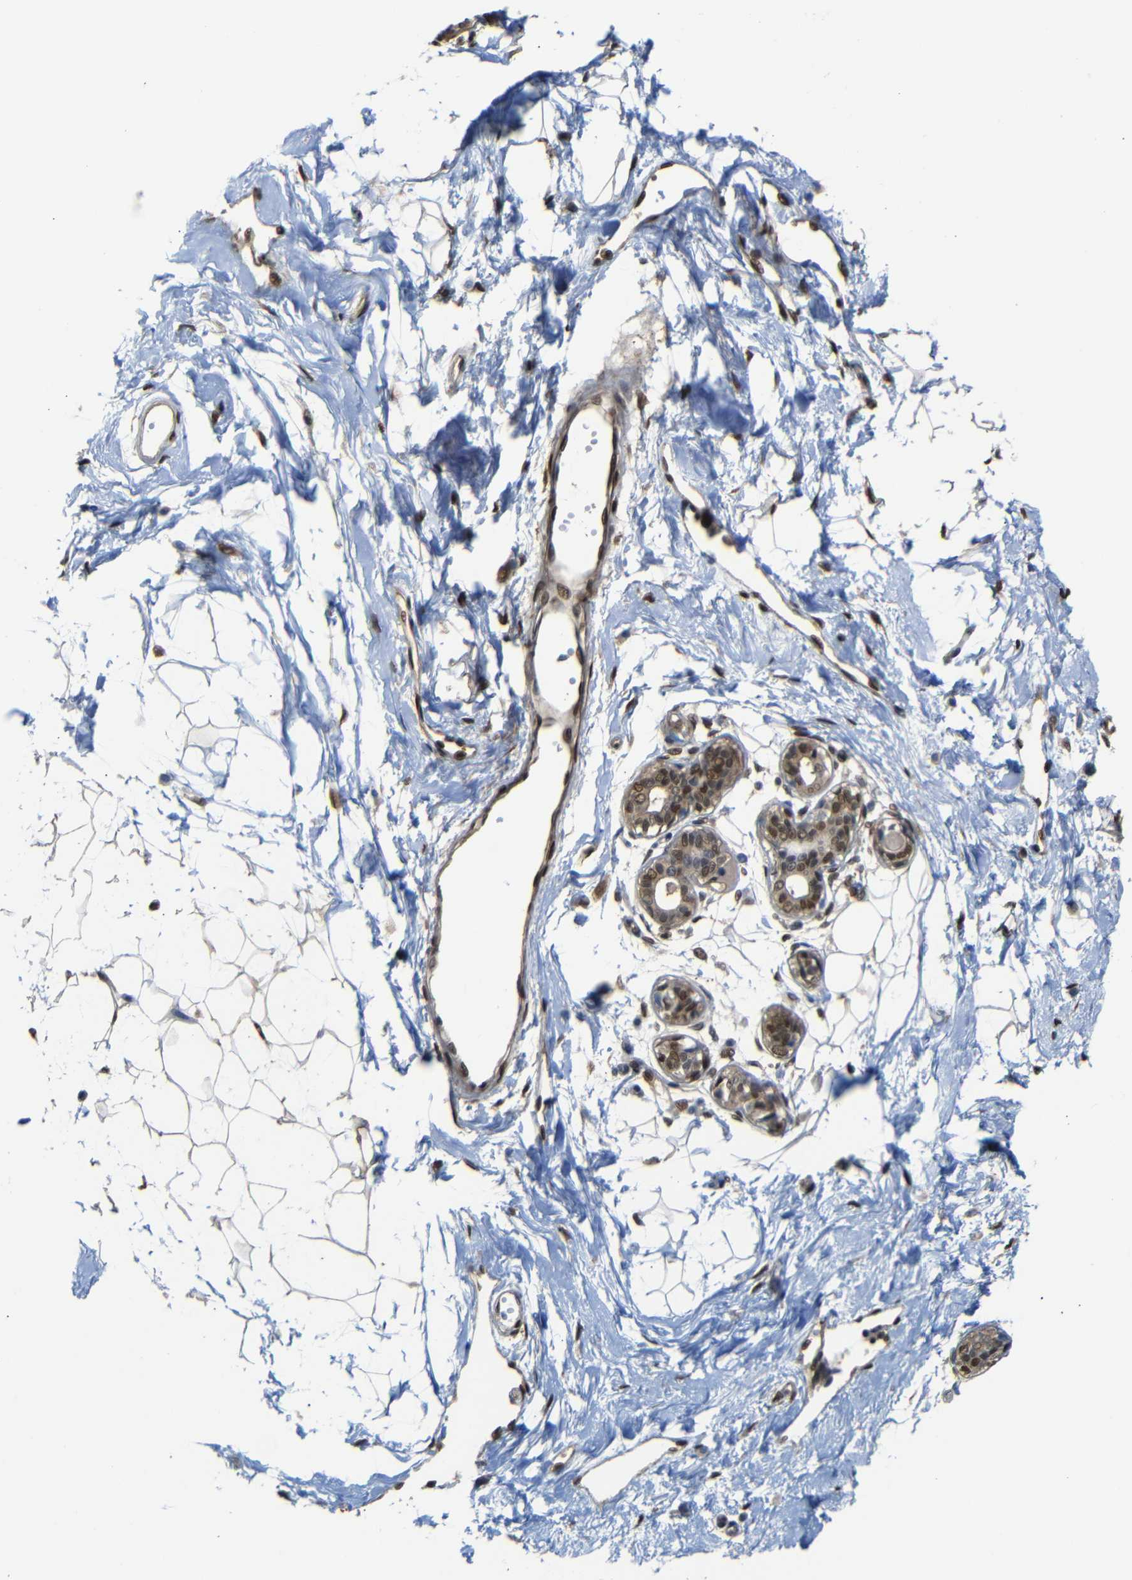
{"staining": {"intensity": "strong", "quantity": ">75%", "location": "nuclear"}, "tissue": "breast", "cell_type": "Adipocytes", "image_type": "normal", "snomed": [{"axis": "morphology", "description": "Normal tissue, NOS"}, {"axis": "topography", "description": "Breast"}], "caption": "This photomicrograph shows normal breast stained with immunohistochemistry (IHC) to label a protein in brown. The nuclear of adipocytes show strong positivity for the protein. Nuclei are counter-stained blue.", "gene": "YAP1", "patient": {"sex": "female", "age": 45}}